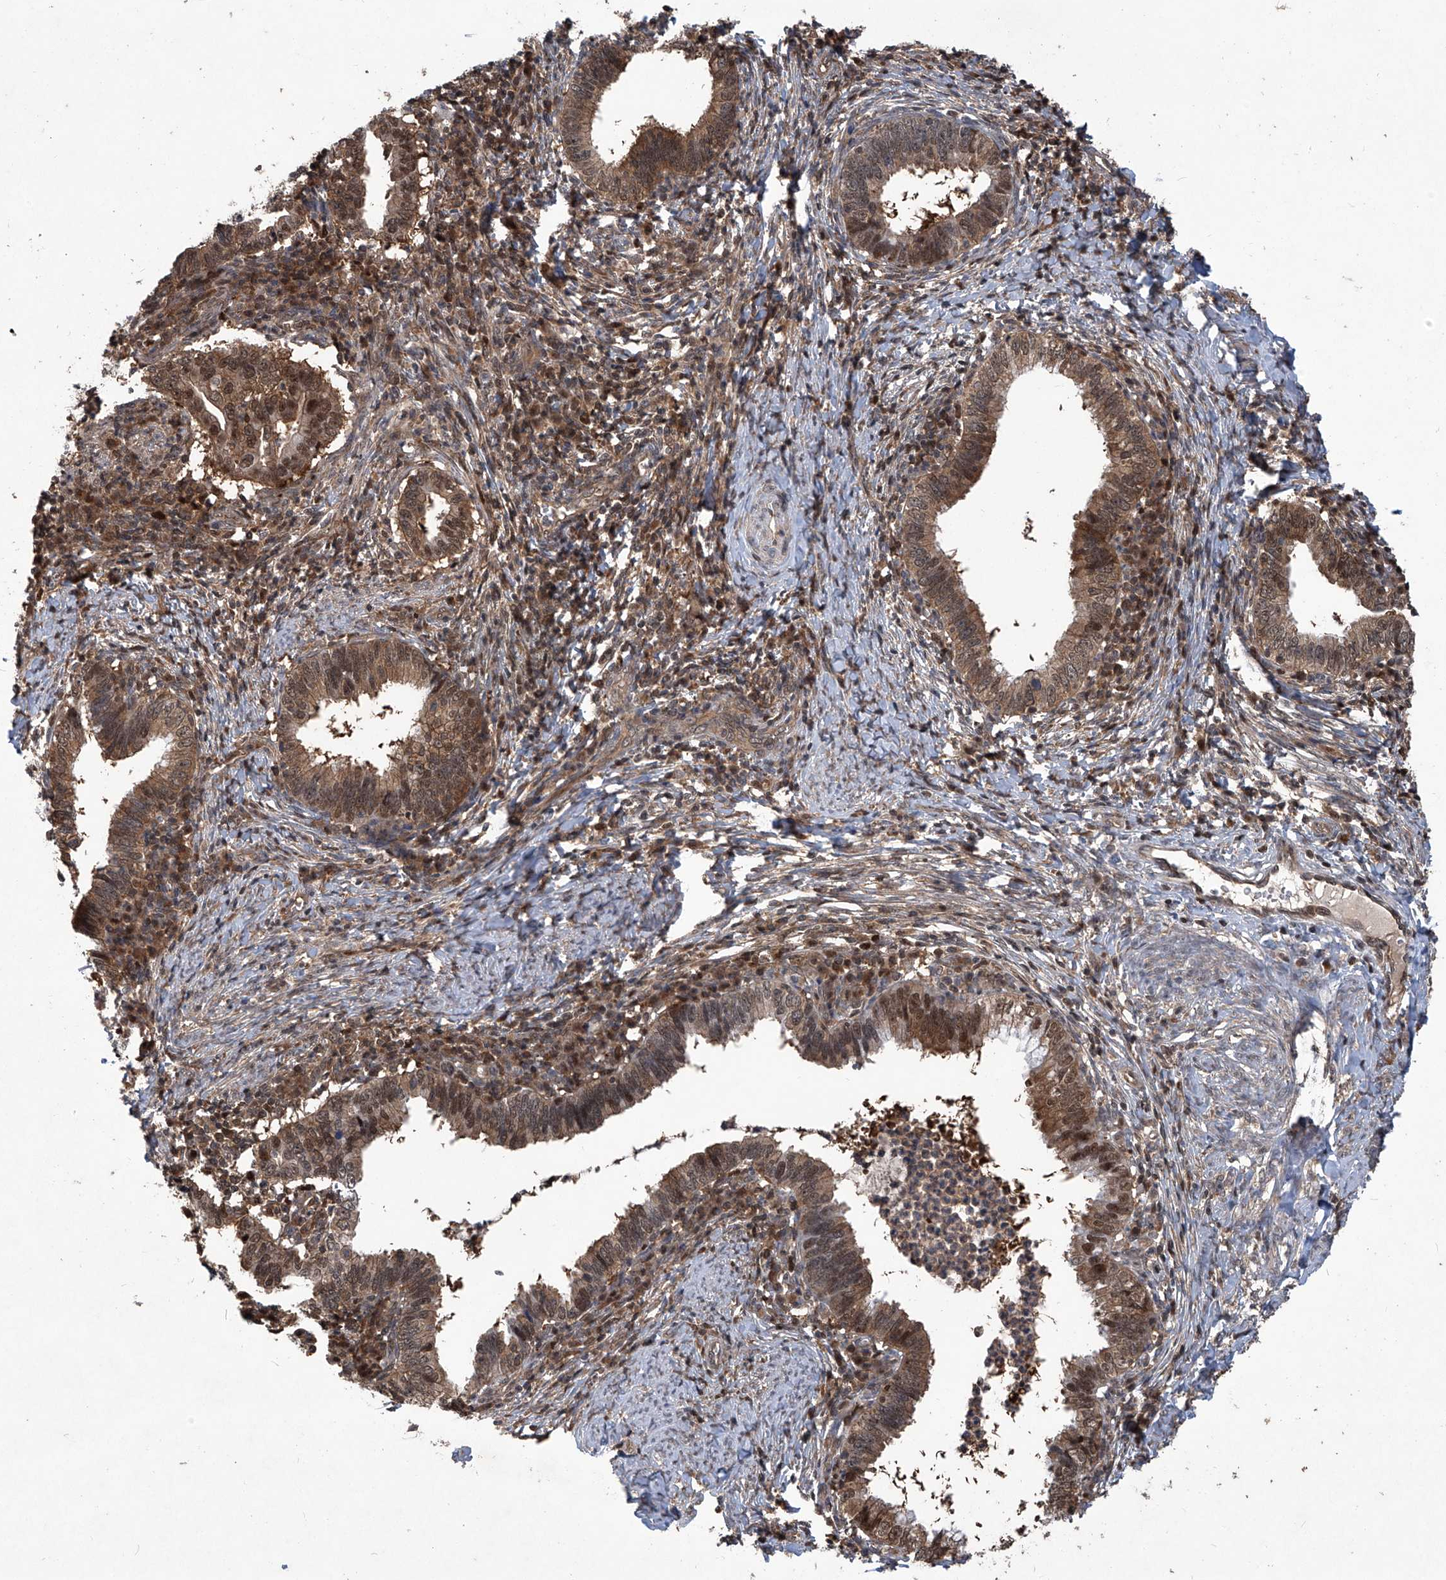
{"staining": {"intensity": "moderate", "quantity": ">75%", "location": "cytoplasmic/membranous,nuclear"}, "tissue": "cervical cancer", "cell_type": "Tumor cells", "image_type": "cancer", "snomed": [{"axis": "morphology", "description": "Adenocarcinoma, NOS"}, {"axis": "topography", "description": "Cervix"}], "caption": "A high-resolution image shows IHC staining of cervical cancer (adenocarcinoma), which displays moderate cytoplasmic/membranous and nuclear staining in approximately >75% of tumor cells. The staining is performed using DAB brown chromogen to label protein expression. The nuclei are counter-stained blue using hematoxylin.", "gene": "PSMB1", "patient": {"sex": "female", "age": 36}}